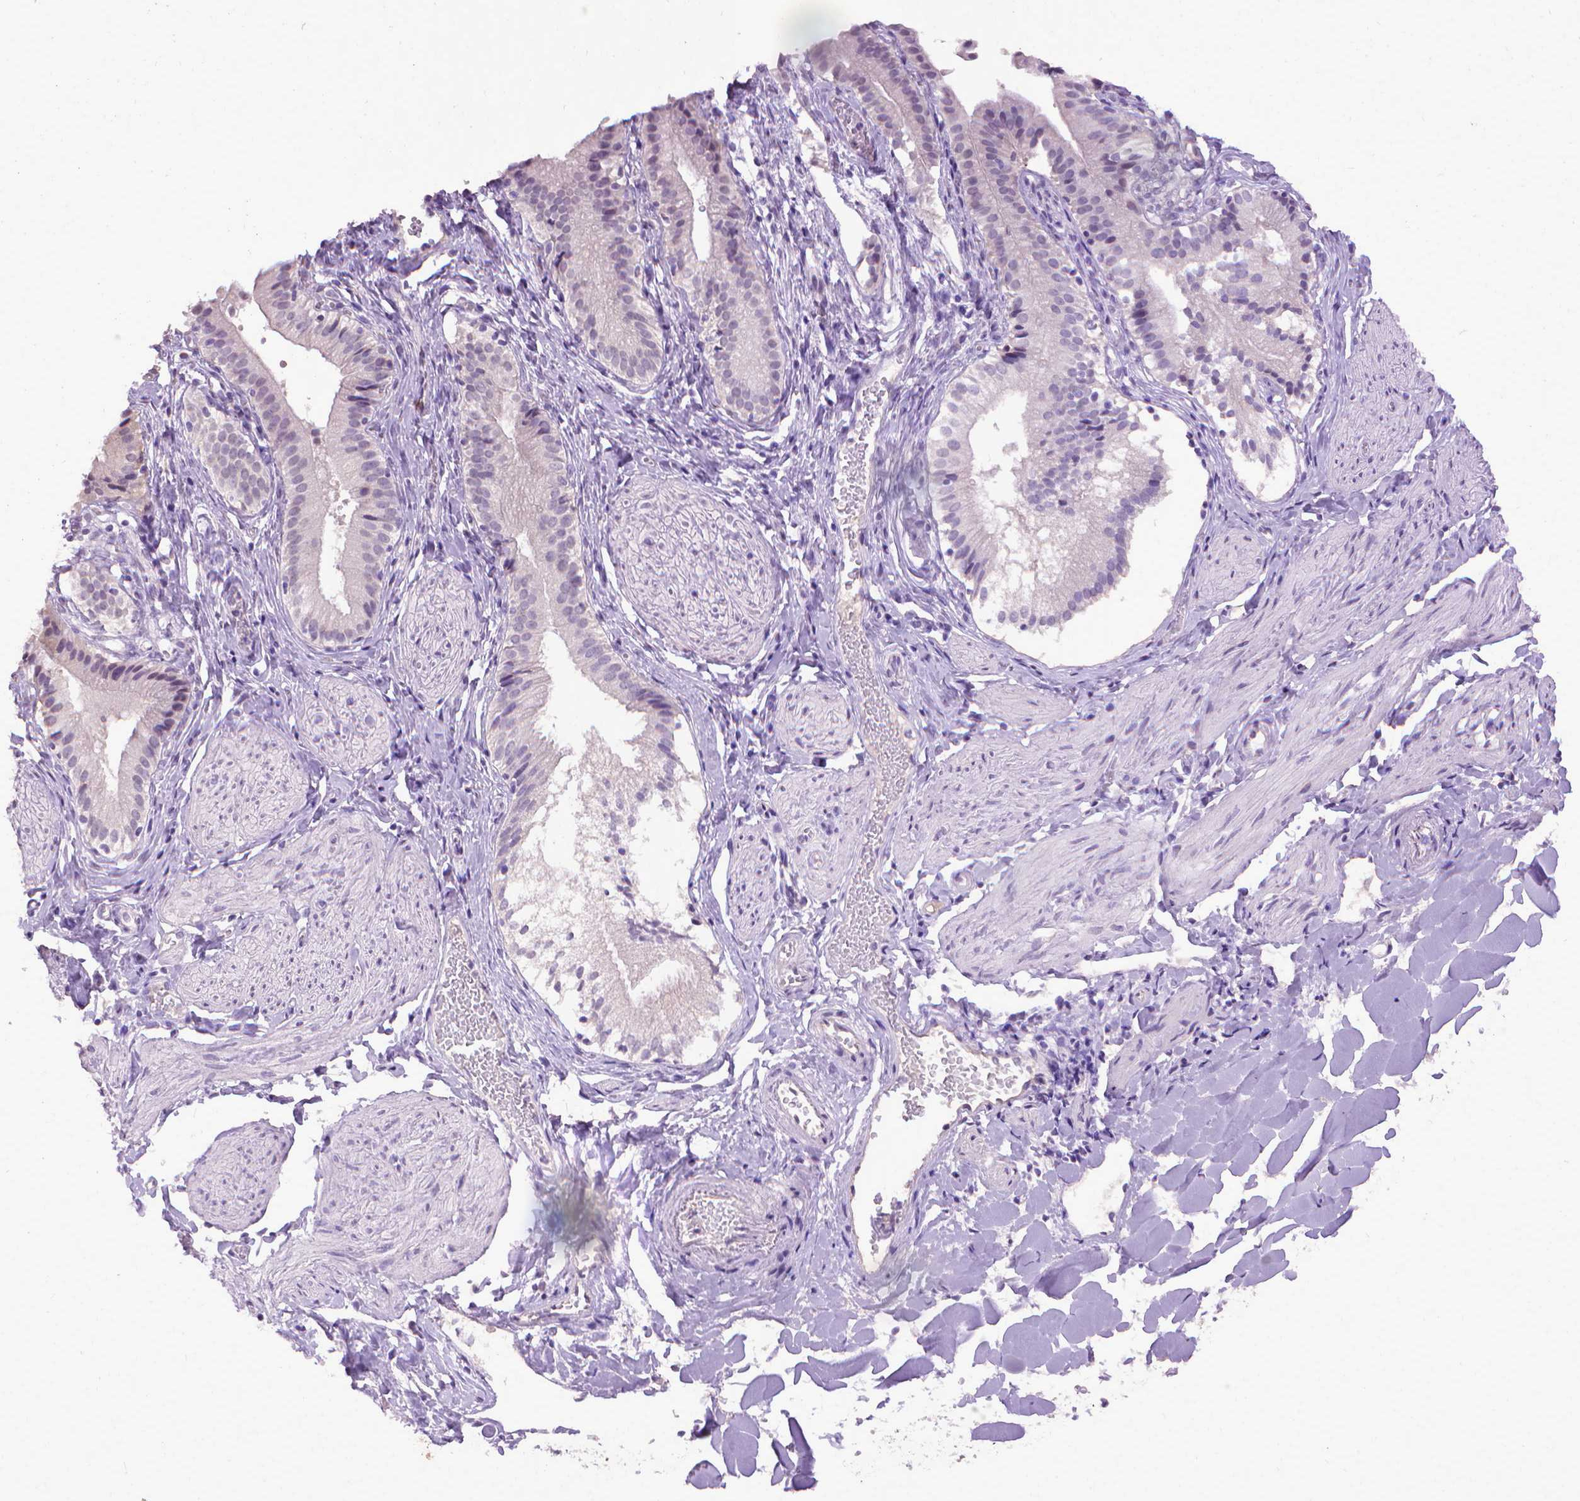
{"staining": {"intensity": "negative", "quantity": "none", "location": "none"}, "tissue": "gallbladder", "cell_type": "Glandular cells", "image_type": "normal", "snomed": [{"axis": "morphology", "description": "Normal tissue, NOS"}, {"axis": "topography", "description": "Gallbladder"}], "caption": "DAB (3,3'-diaminobenzidine) immunohistochemical staining of benign gallbladder demonstrates no significant expression in glandular cells. Nuclei are stained in blue.", "gene": "KMO", "patient": {"sex": "female", "age": 47}}